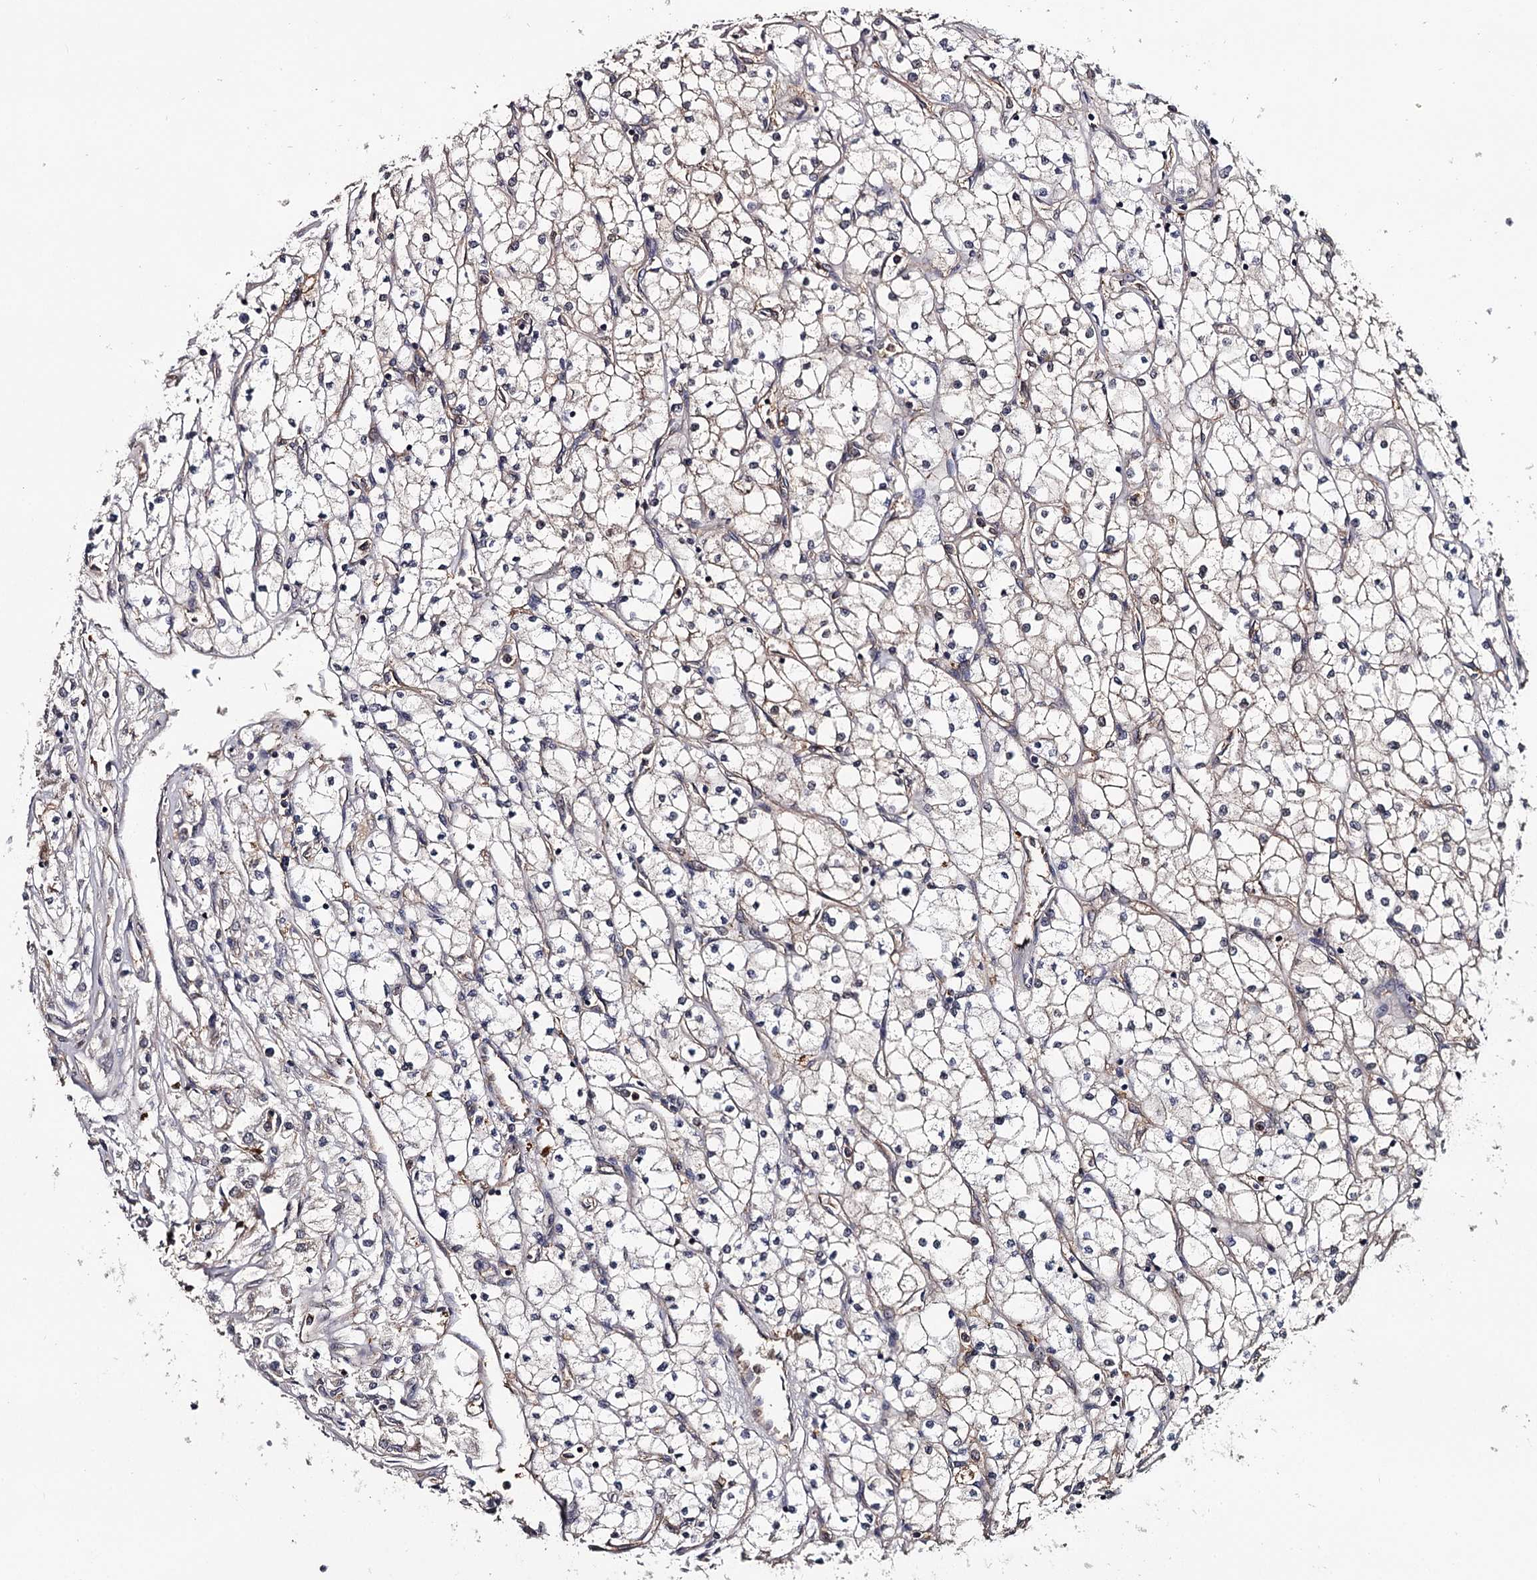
{"staining": {"intensity": "negative", "quantity": "none", "location": "none"}, "tissue": "renal cancer", "cell_type": "Tumor cells", "image_type": "cancer", "snomed": [{"axis": "morphology", "description": "Adenocarcinoma, NOS"}, {"axis": "topography", "description": "Kidney"}], "caption": "An IHC photomicrograph of renal cancer (adenocarcinoma) is shown. There is no staining in tumor cells of renal cancer (adenocarcinoma). (Brightfield microscopy of DAB (3,3'-diaminobenzidine) IHC at high magnification).", "gene": "GSTO1", "patient": {"sex": "male", "age": 80}}